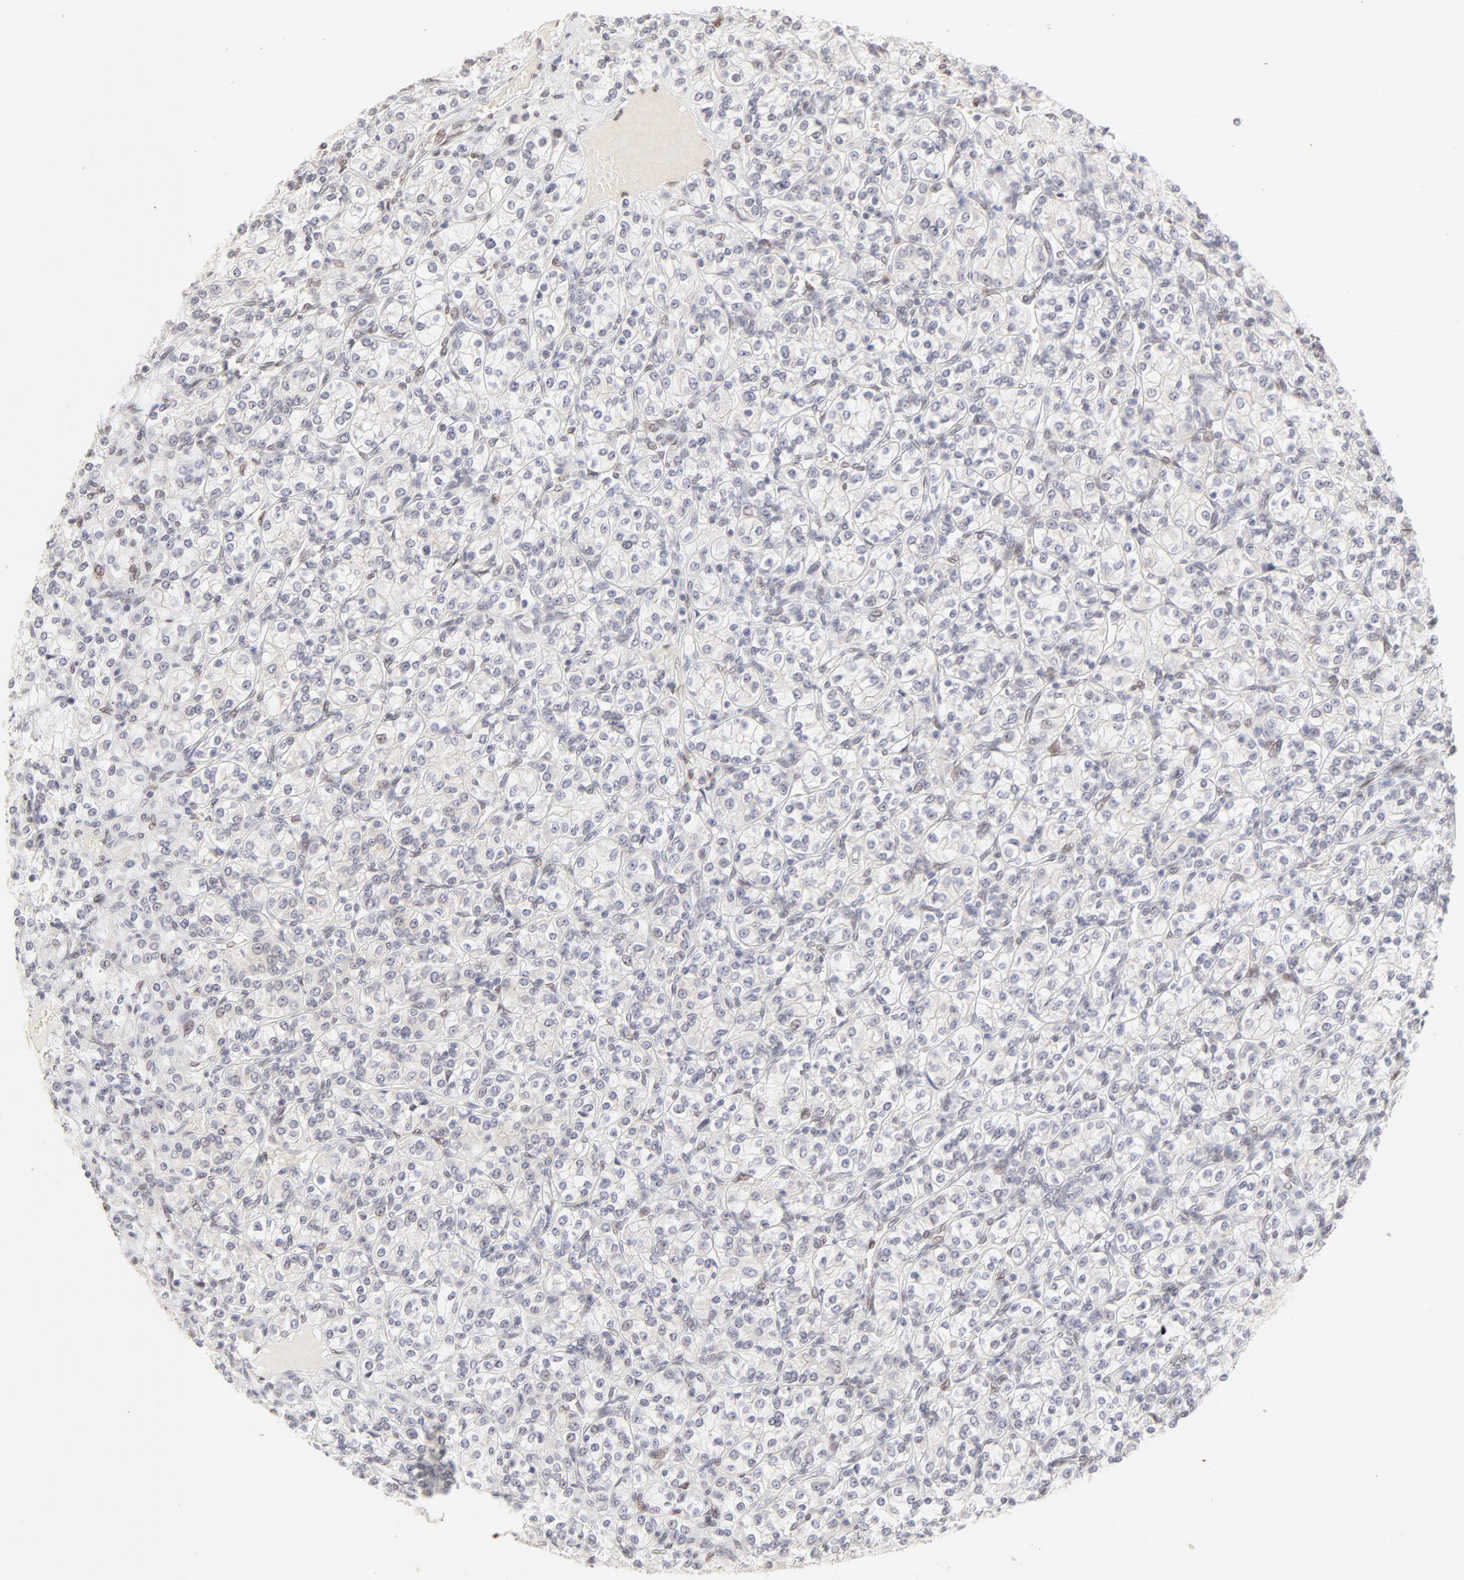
{"staining": {"intensity": "negative", "quantity": "none", "location": "none"}, "tissue": "renal cancer", "cell_type": "Tumor cells", "image_type": "cancer", "snomed": [{"axis": "morphology", "description": "Adenocarcinoma, NOS"}, {"axis": "topography", "description": "Kidney"}], "caption": "Renal cancer was stained to show a protein in brown. There is no significant positivity in tumor cells.", "gene": "PBX3", "patient": {"sex": "male", "age": 77}}